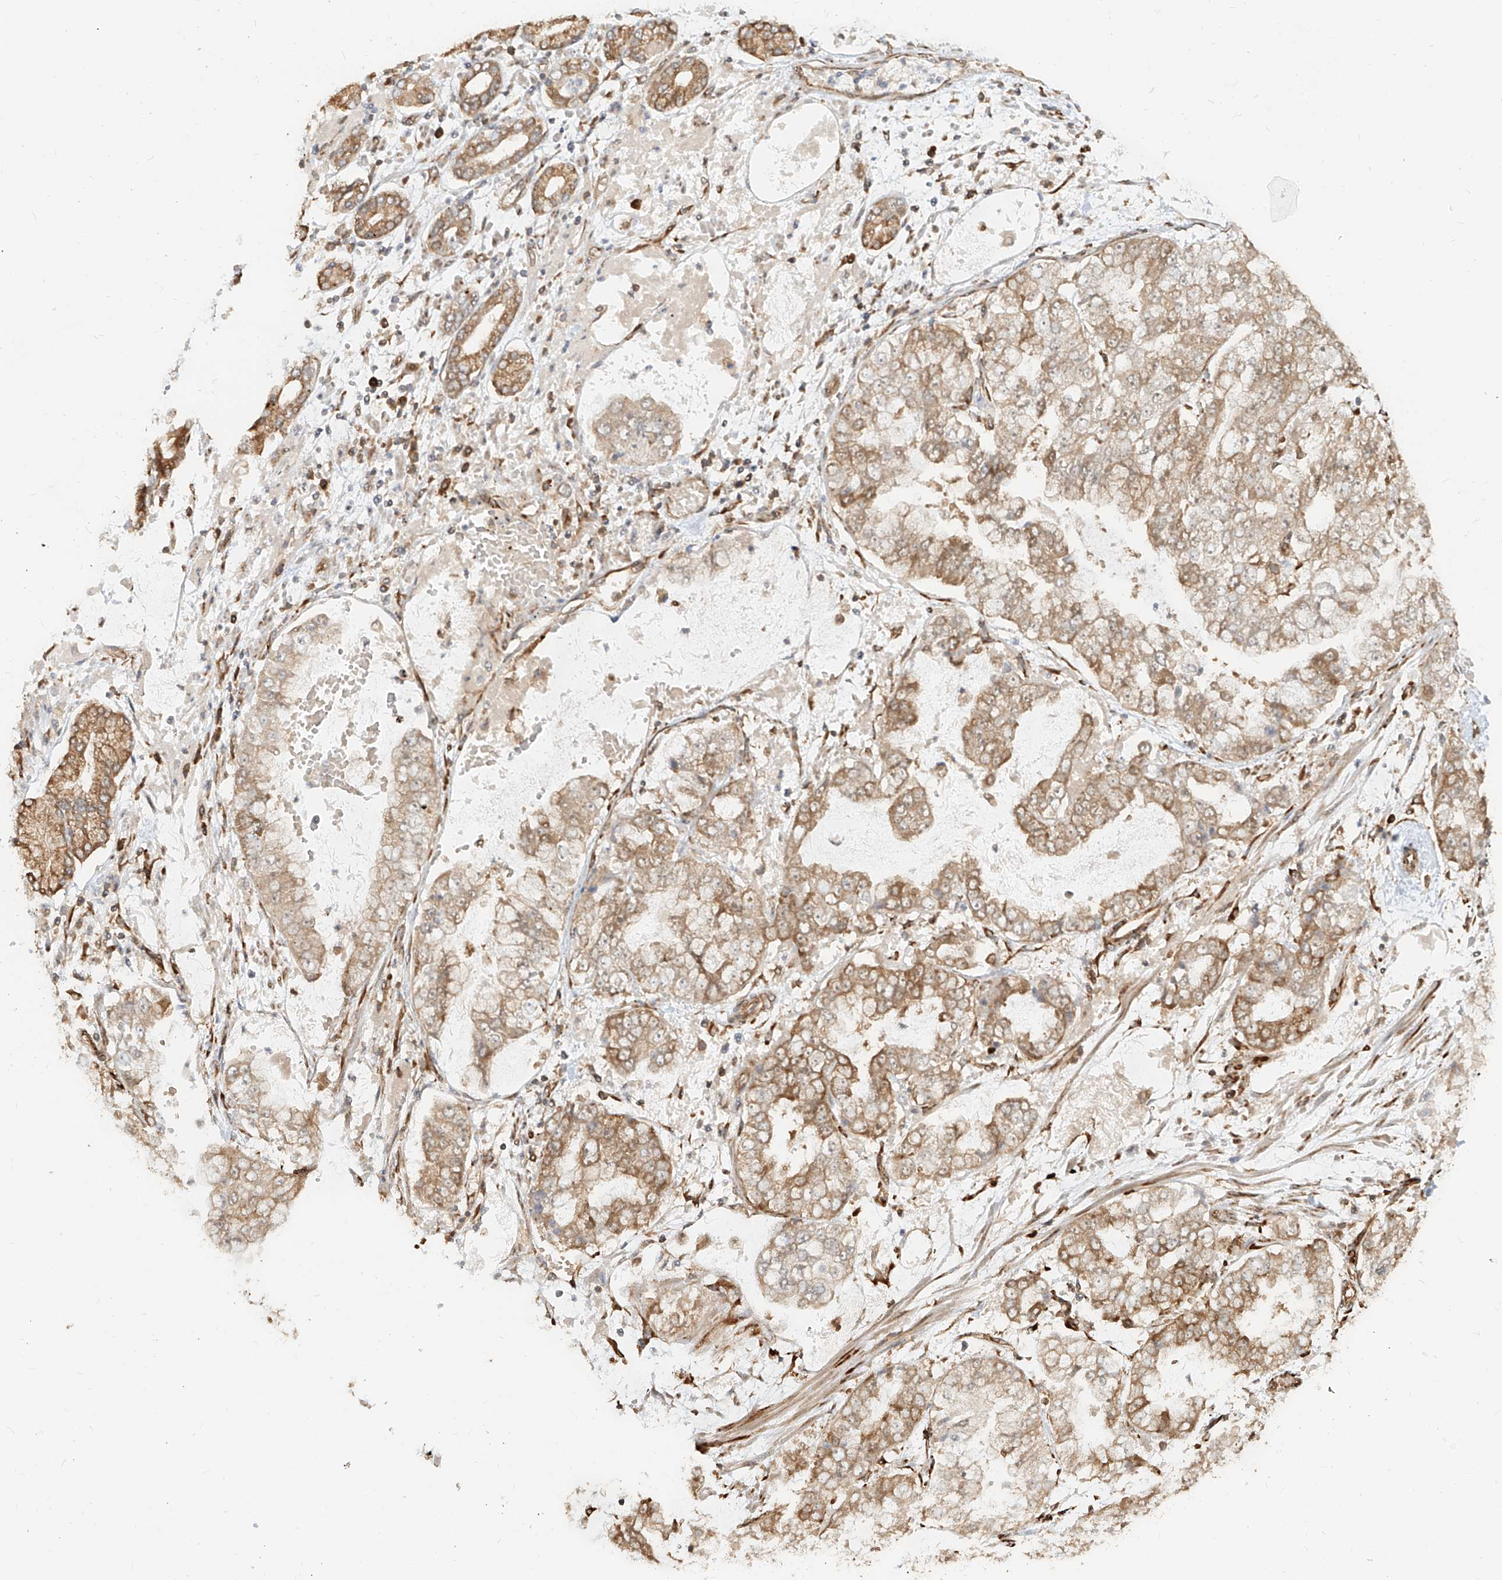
{"staining": {"intensity": "moderate", "quantity": ">75%", "location": "cytoplasmic/membranous"}, "tissue": "stomach cancer", "cell_type": "Tumor cells", "image_type": "cancer", "snomed": [{"axis": "morphology", "description": "Adenocarcinoma, NOS"}, {"axis": "topography", "description": "Stomach"}], "caption": "This is a micrograph of immunohistochemistry (IHC) staining of adenocarcinoma (stomach), which shows moderate staining in the cytoplasmic/membranous of tumor cells.", "gene": "UBE2K", "patient": {"sex": "male", "age": 76}}